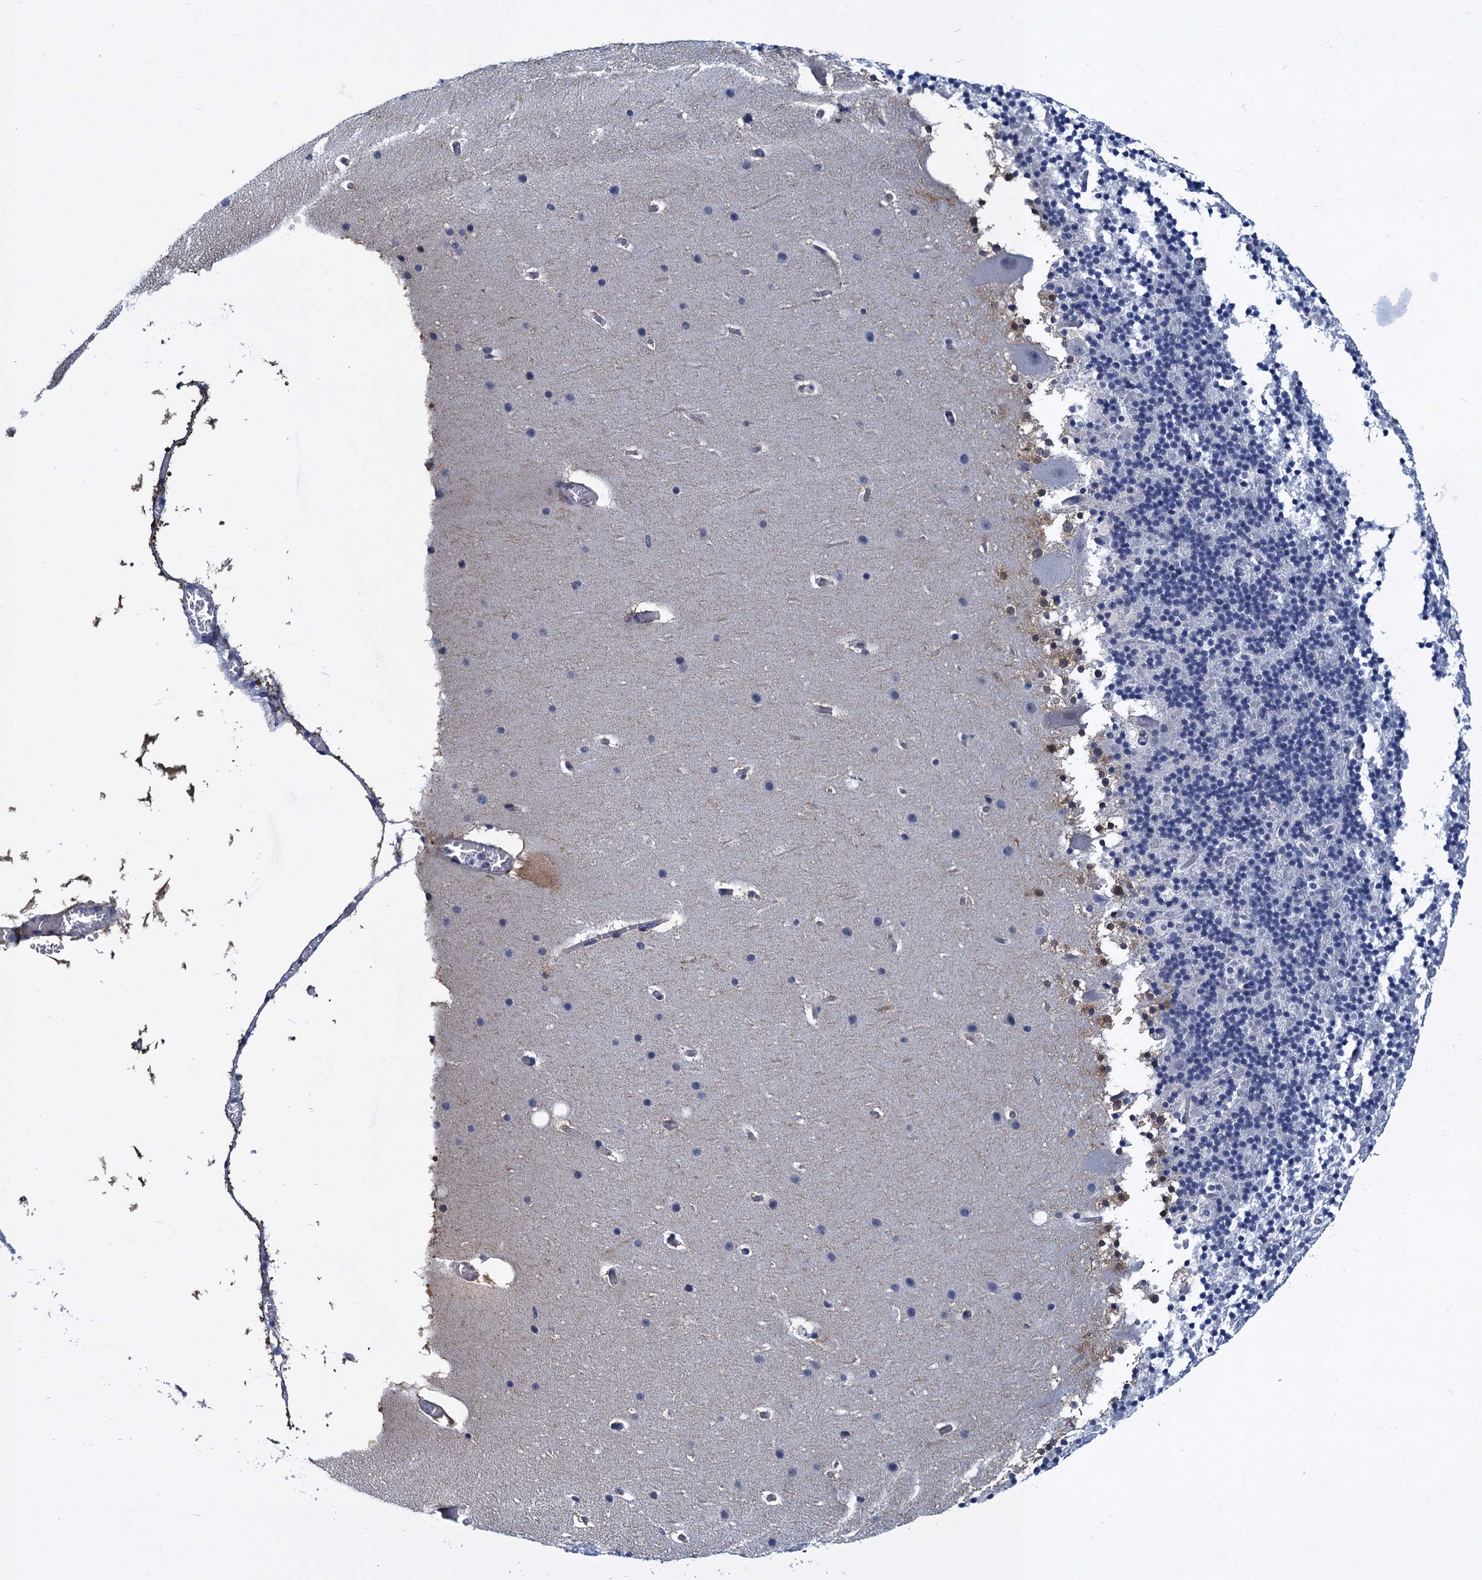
{"staining": {"intensity": "negative", "quantity": "none", "location": "none"}, "tissue": "cerebellum", "cell_type": "Cells in granular layer", "image_type": "normal", "snomed": [{"axis": "morphology", "description": "Normal tissue, NOS"}, {"axis": "topography", "description": "Cerebellum"}], "caption": "Image shows no protein positivity in cells in granular layer of benign cerebellum. (DAB IHC visualized using brightfield microscopy, high magnification).", "gene": "GINS3", "patient": {"sex": "male", "age": 57}}